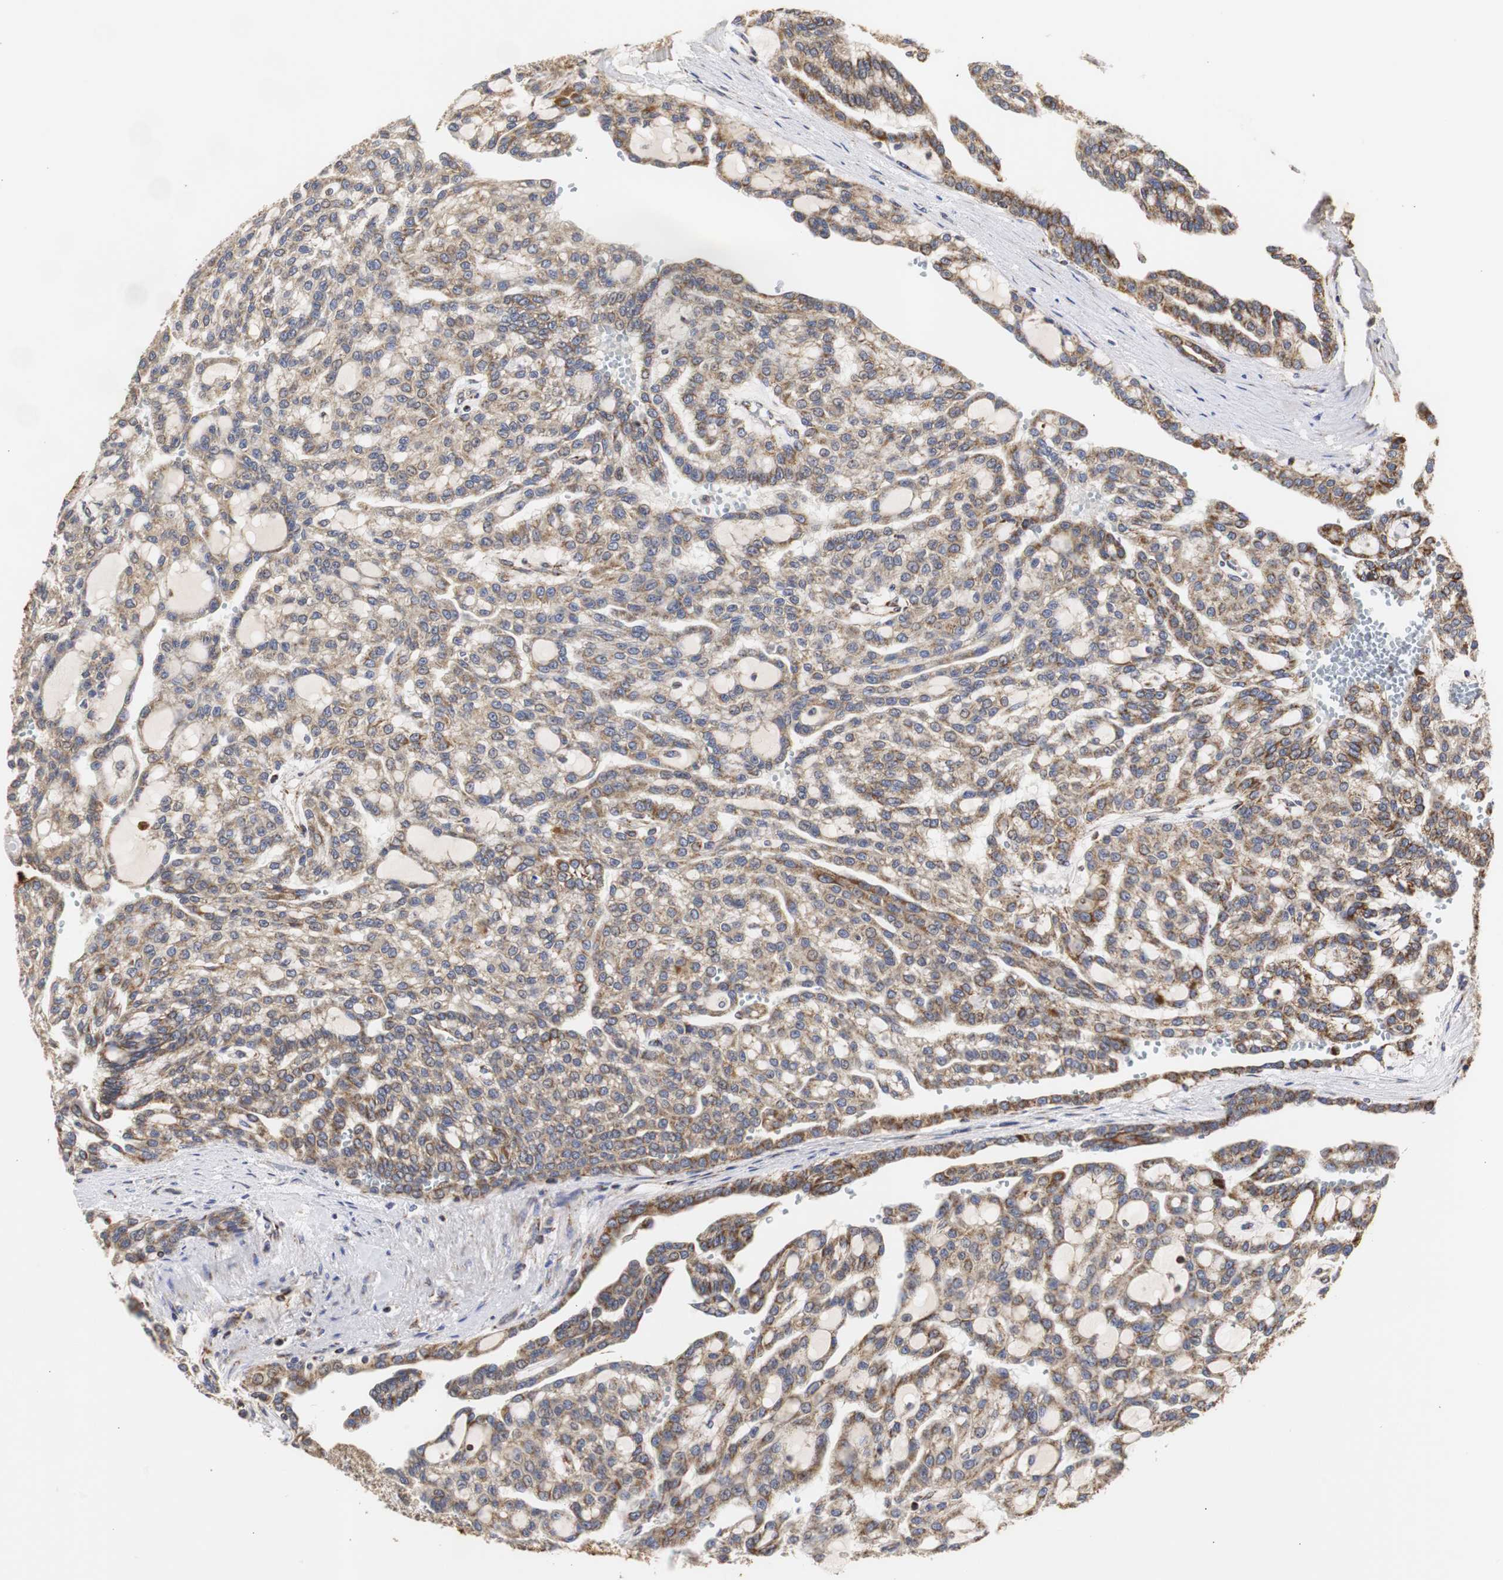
{"staining": {"intensity": "moderate", "quantity": ">75%", "location": "cytoplasmic/membranous"}, "tissue": "renal cancer", "cell_type": "Tumor cells", "image_type": "cancer", "snomed": [{"axis": "morphology", "description": "Adenocarcinoma, NOS"}, {"axis": "topography", "description": "Kidney"}], "caption": "Protein expression analysis of human renal cancer reveals moderate cytoplasmic/membranous staining in approximately >75% of tumor cells.", "gene": "HSD17B10", "patient": {"sex": "male", "age": 63}}